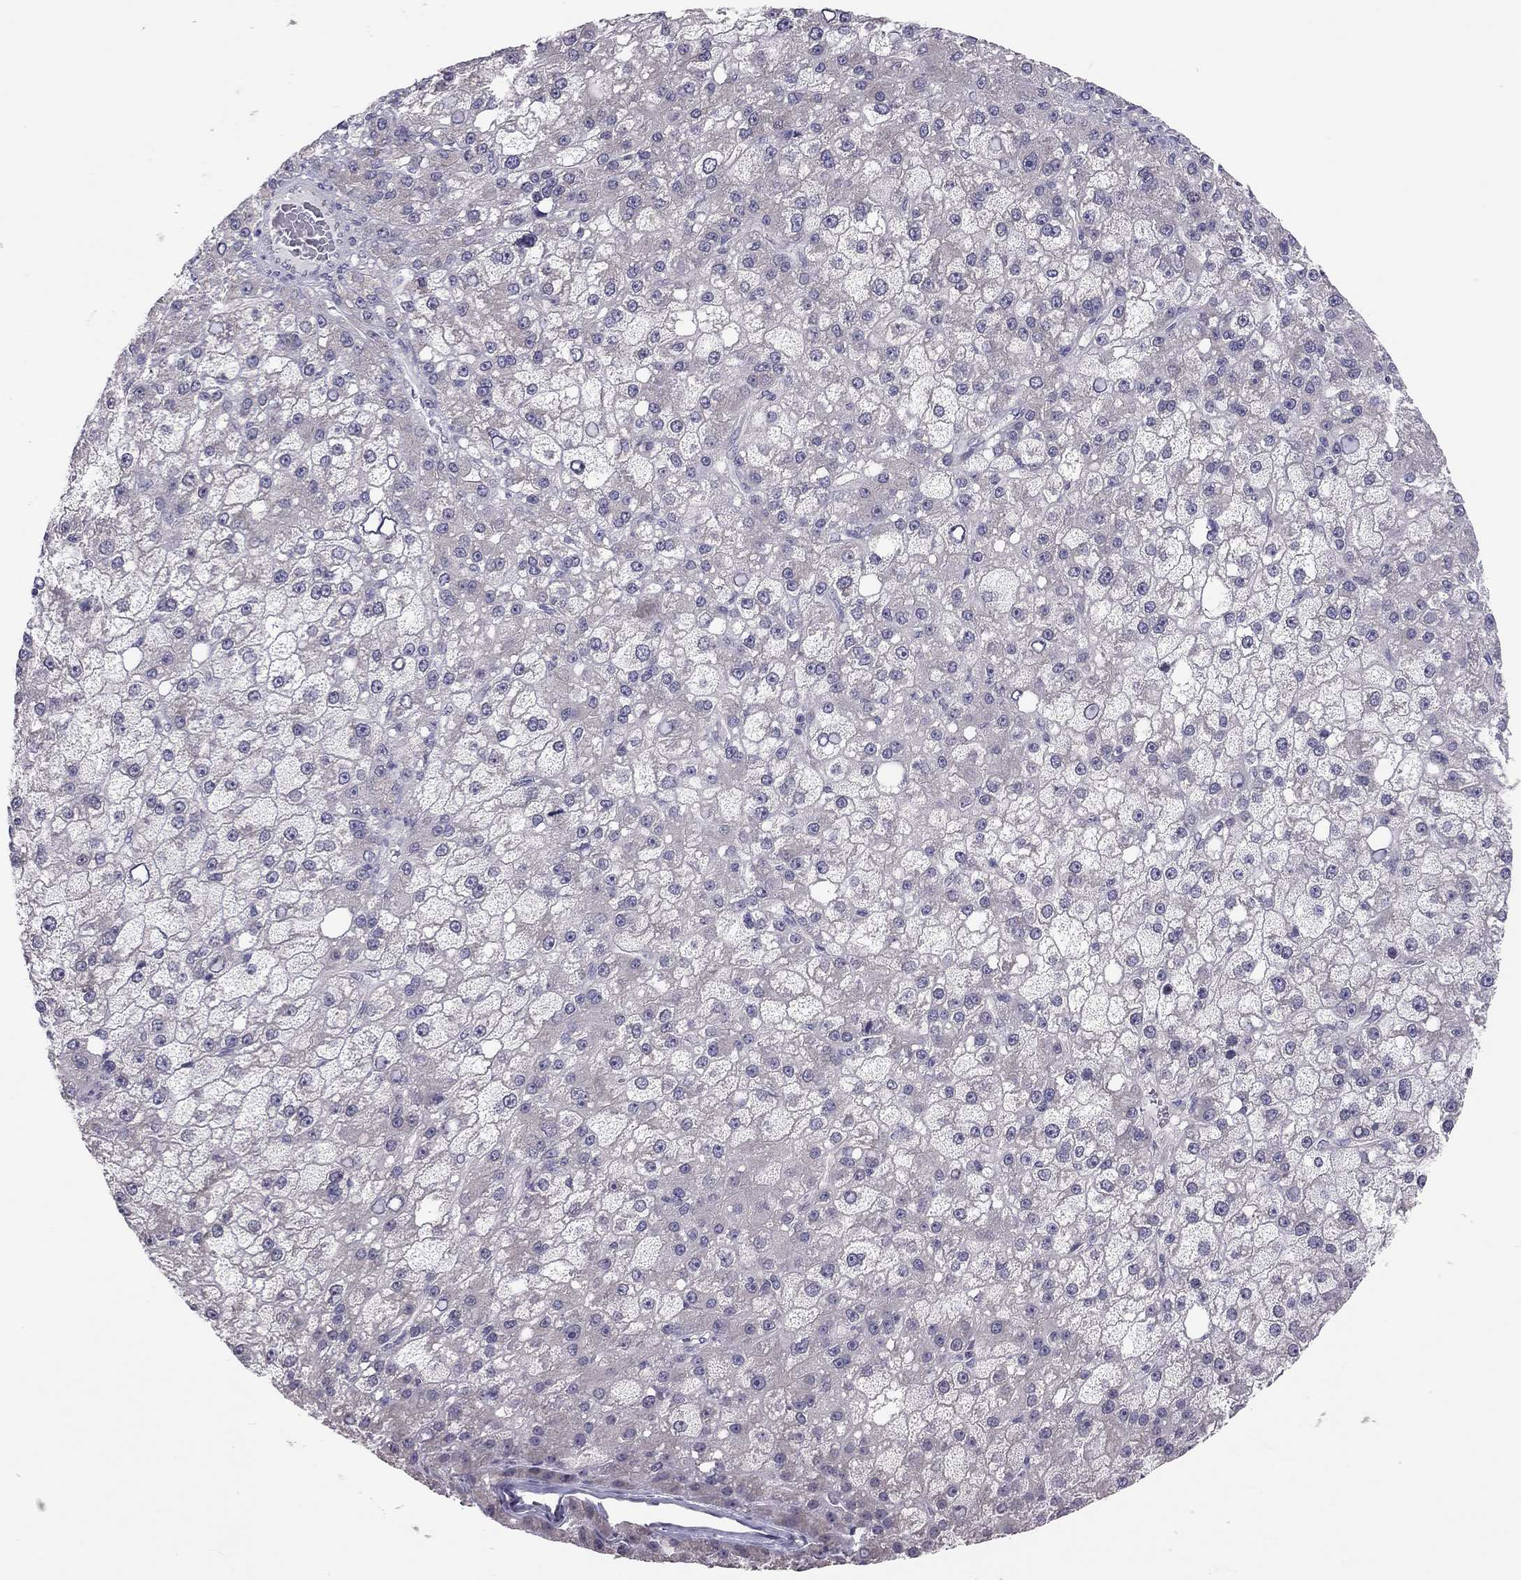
{"staining": {"intensity": "negative", "quantity": "none", "location": "none"}, "tissue": "liver cancer", "cell_type": "Tumor cells", "image_type": "cancer", "snomed": [{"axis": "morphology", "description": "Carcinoma, Hepatocellular, NOS"}, {"axis": "topography", "description": "Liver"}], "caption": "A histopathology image of human liver hepatocellular carcinoma is negative for staining in tumor cells.", "gene": "HSF2BP", "patient": {"sex": "male", "age": 67}}